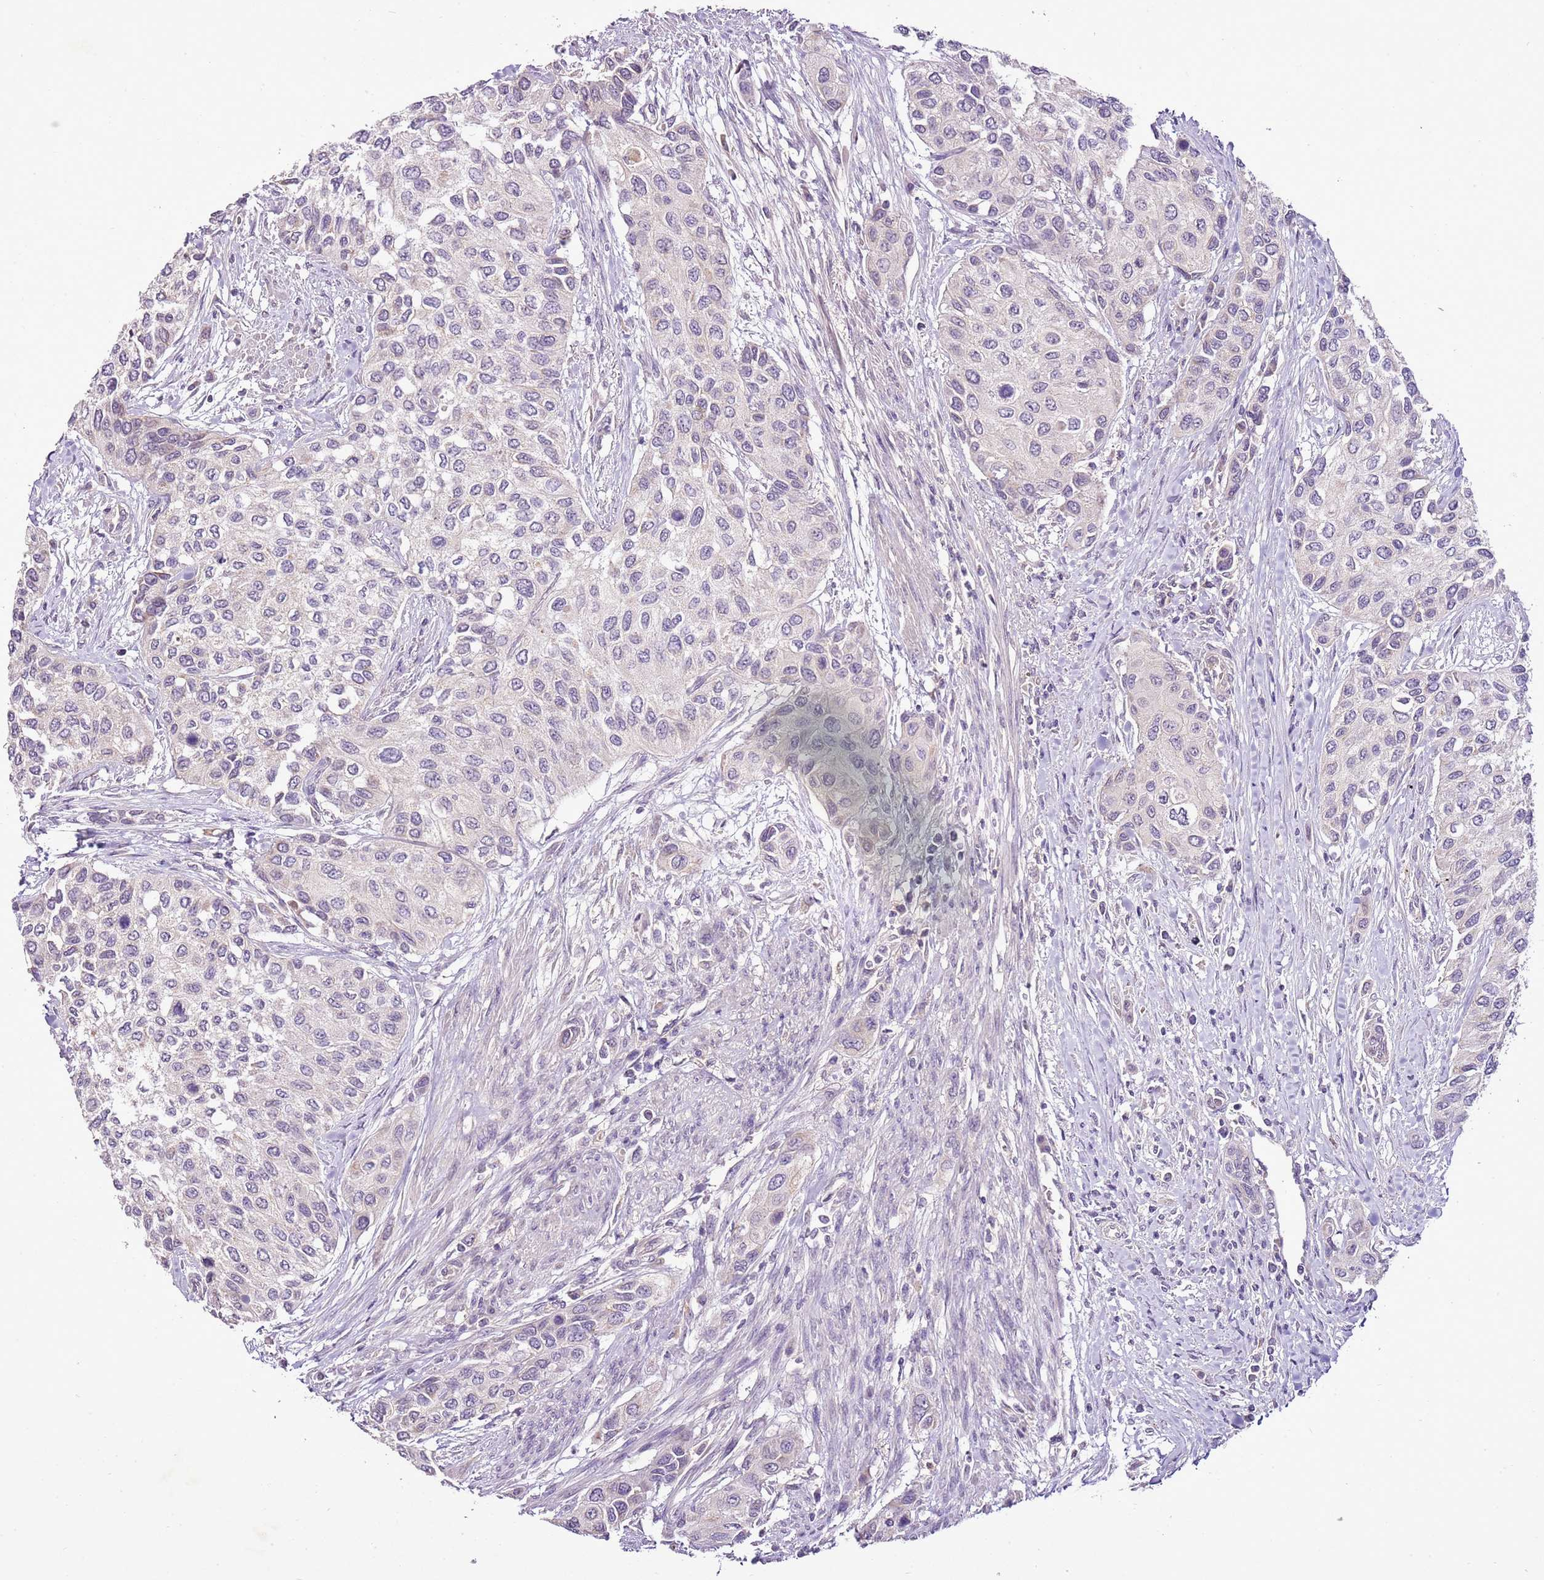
{"staining": {"intensity": "negative", "quantity": "none", "location": "none"}, "tissue": "urothelial cancer", "cell_type": "Tumor cells", "image_type": "cancer", "snomed": [{"axis": "morphology", "description": "Normal tissue, NOS"}, {"axis": "morphology", "description": "Urothelial carcinoma, High grade"}, {"axis": "topography", "description": "Vascular tissue"}, {"axis": "topography", "description": "Urinary bladder"}], "caption": "Micrograph shows no significant protein positivity in tumor cells of high-grade urothelial carcinoma.", "gene": "CMKLR1", "patient": {"sex": "female", "age": 56}}